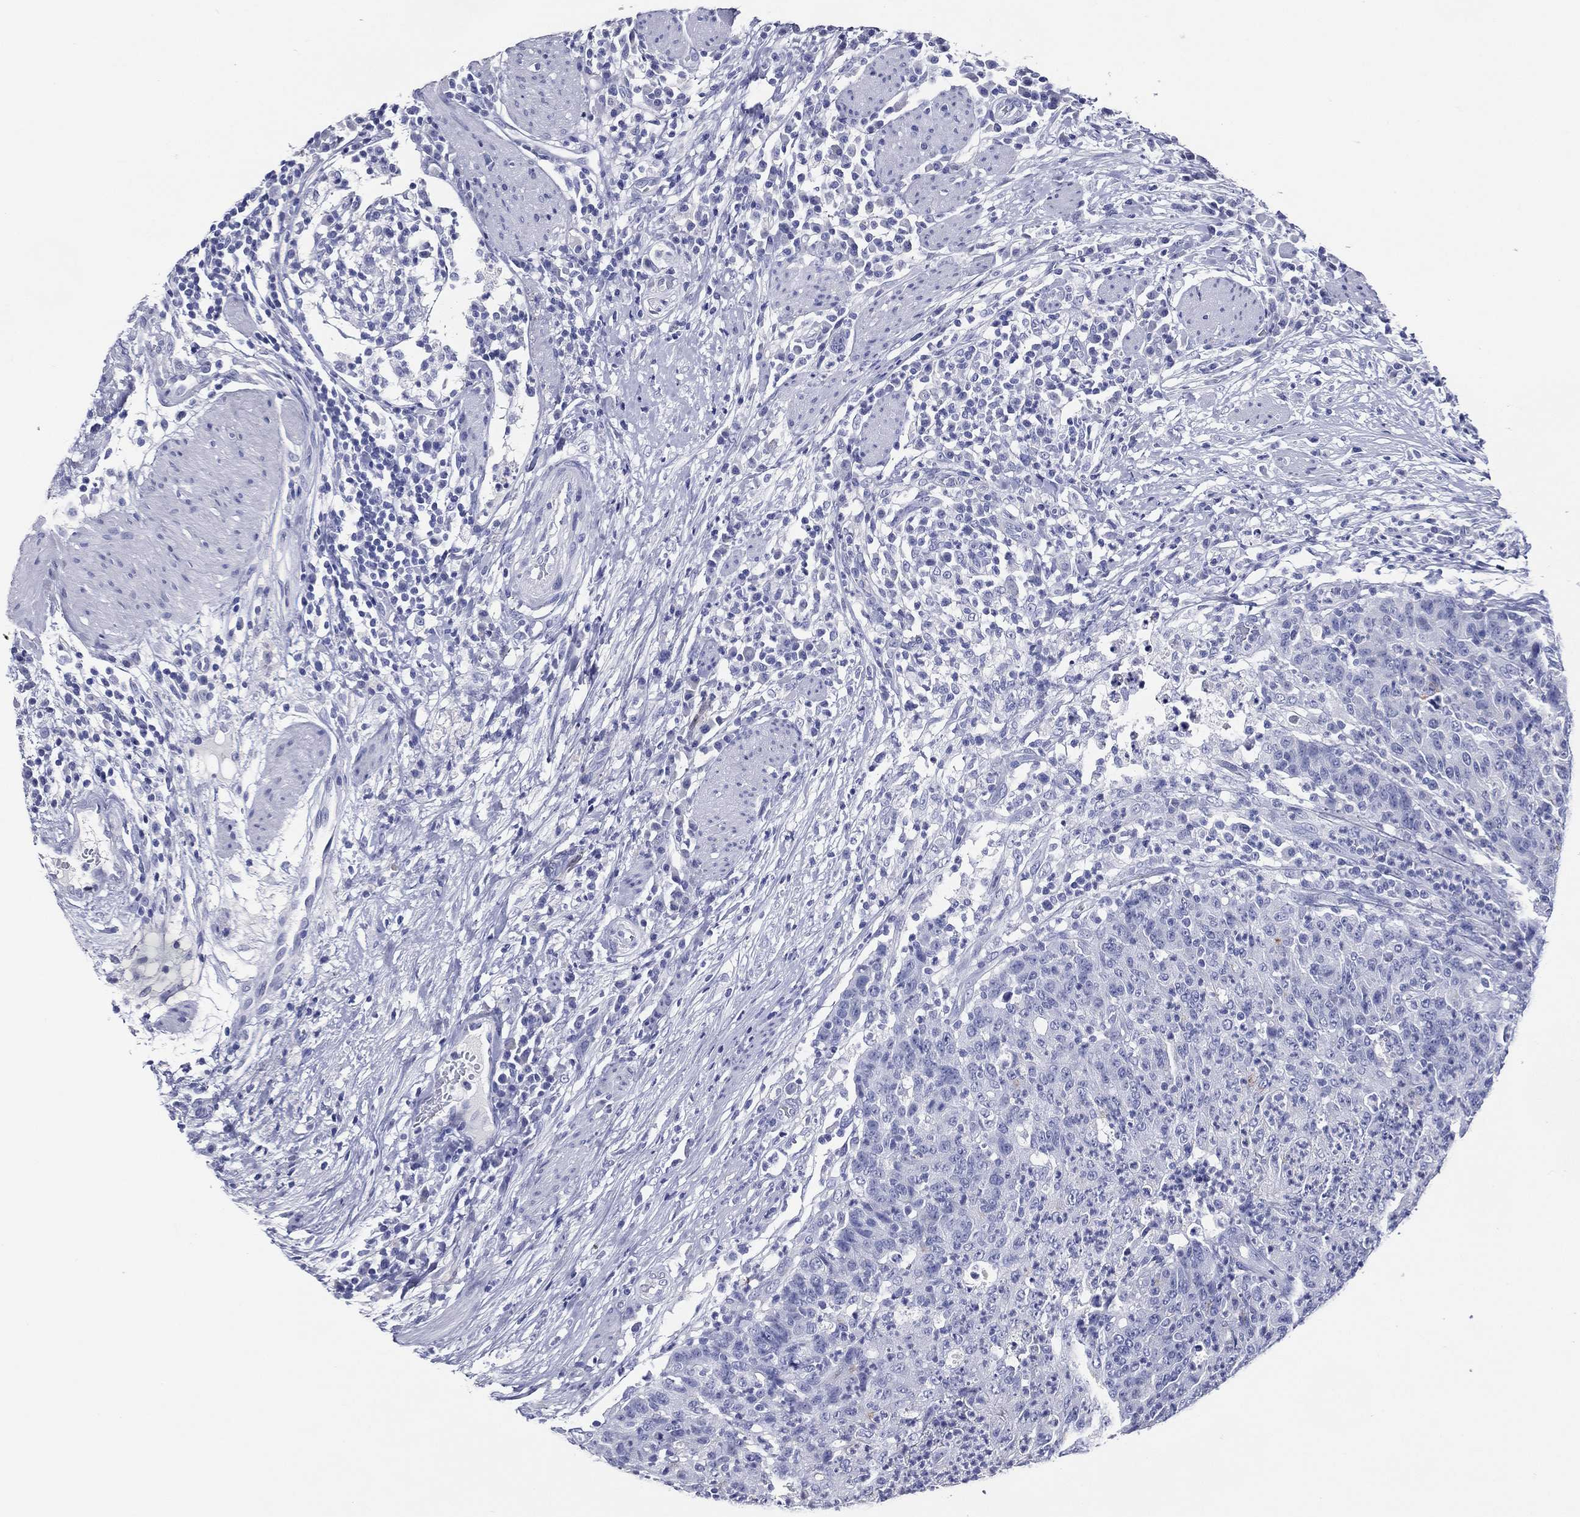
{"staining": {"intensity": "negative", "quantity": "none", "location": "none"}, "tissue": "colorectal cancer", "cell_type": "Tumor cells", "image_type": "cancer", "snomed": [{"axis": "morphology", "description": "Adenocarcinoma, NOS"}, {"axis": "topography", "description": "Colon"}], "caption": "Immunohistochemical staining of adenocarcinoma (colorectal) shows no significant expression in tumor cells. (DAB (3,3'-diaminobenzidine) immunohistochemistry, high magnification).", "gene": "ACE2", "patient": {"sex": "male", "age": 70}}